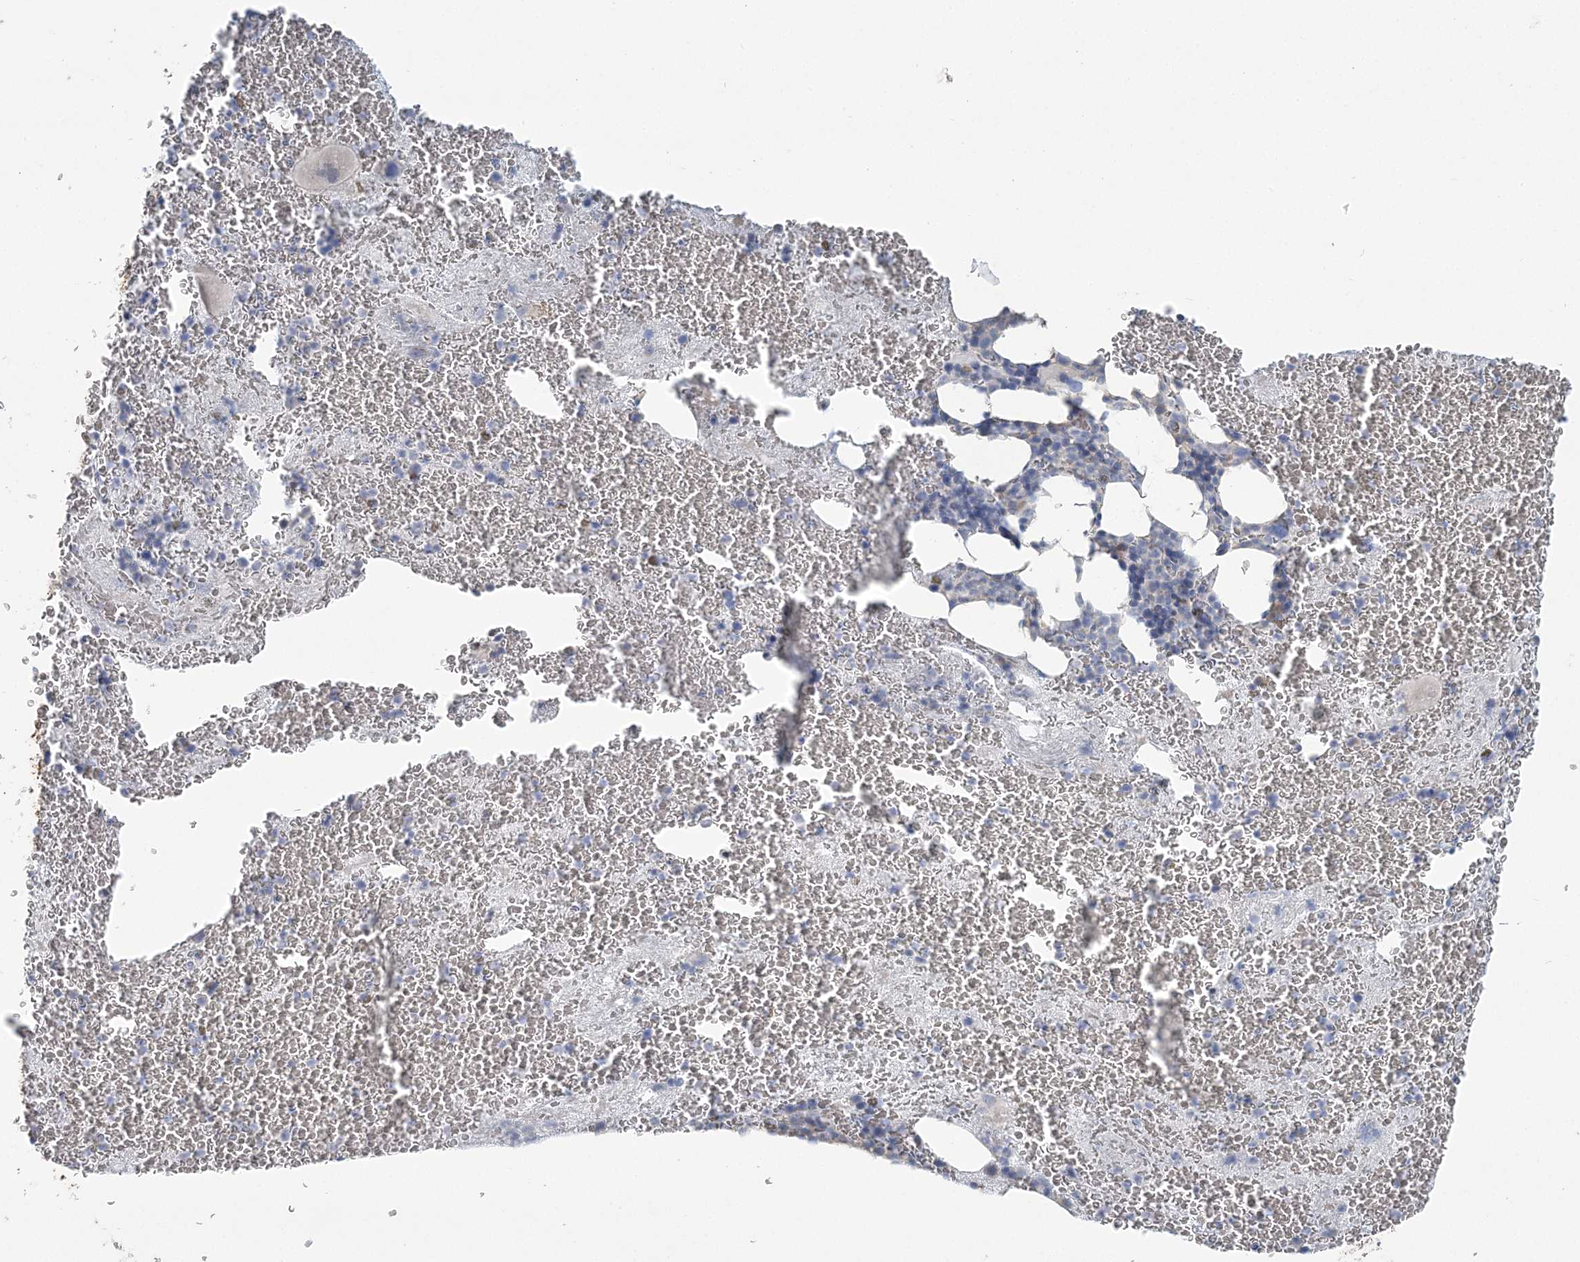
{"staining": {"intensity": "weak", "quantity": "<25%", "location": "cytoplasmic/membranous"}, "tissue": "bone marrow", "cell_type": "Hematopoietic cells", "image_type": "normal", "snomed": [{"axis": "morphology", "description": "Normal tissue, NOS"}, {"axis": "topography", "description": "Bone marrow"}], "caption": "A high-resolution photomicrograph shows IHC staining of benign bone marrow, which displays no significant staining in hematopoietic cells.", "gene": "CMBL", "patient": {"sex": "male", "age": 36}}